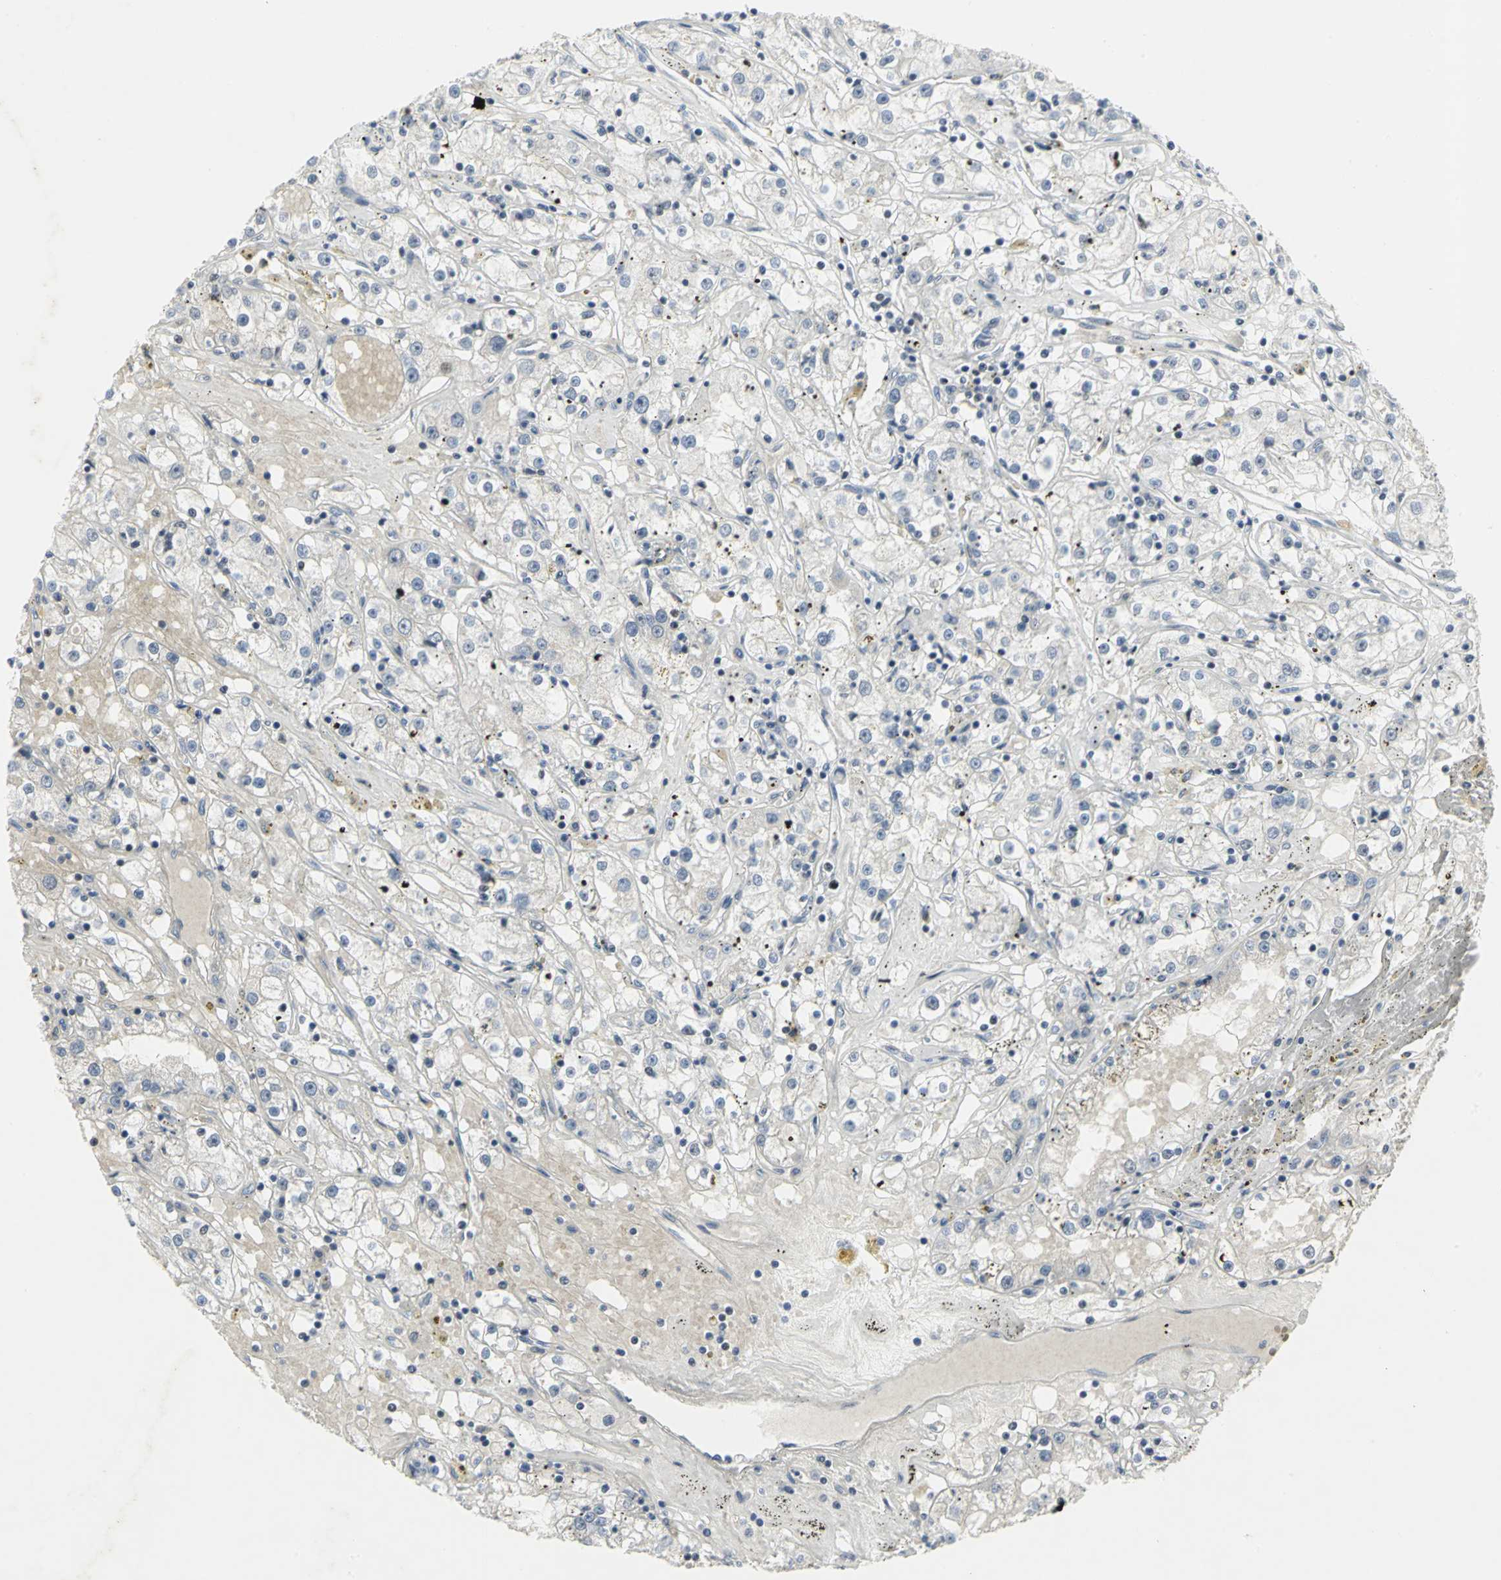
{"staining": {"intensity": "negative", "quantity": "none", "location": "none"}, "tissue": "renal cancer", "cell_type": "Tumor cells", "image_type": "cancer", "snomed": [{"axis": "morphology", "description": "Adenocarcinoma, NOS"}, {"axis": "topography", "description": "Kidney"}], "caption": "High magnification brightfield microscopy of renal cancer stained with DAB (3,3'-diaminobenzidine) (brown) and counterstained with hematoxylin (blue): tumor cells show no significant staining.", "gene": "RPA1", "patient": {"sex": "male", "age": 56}}